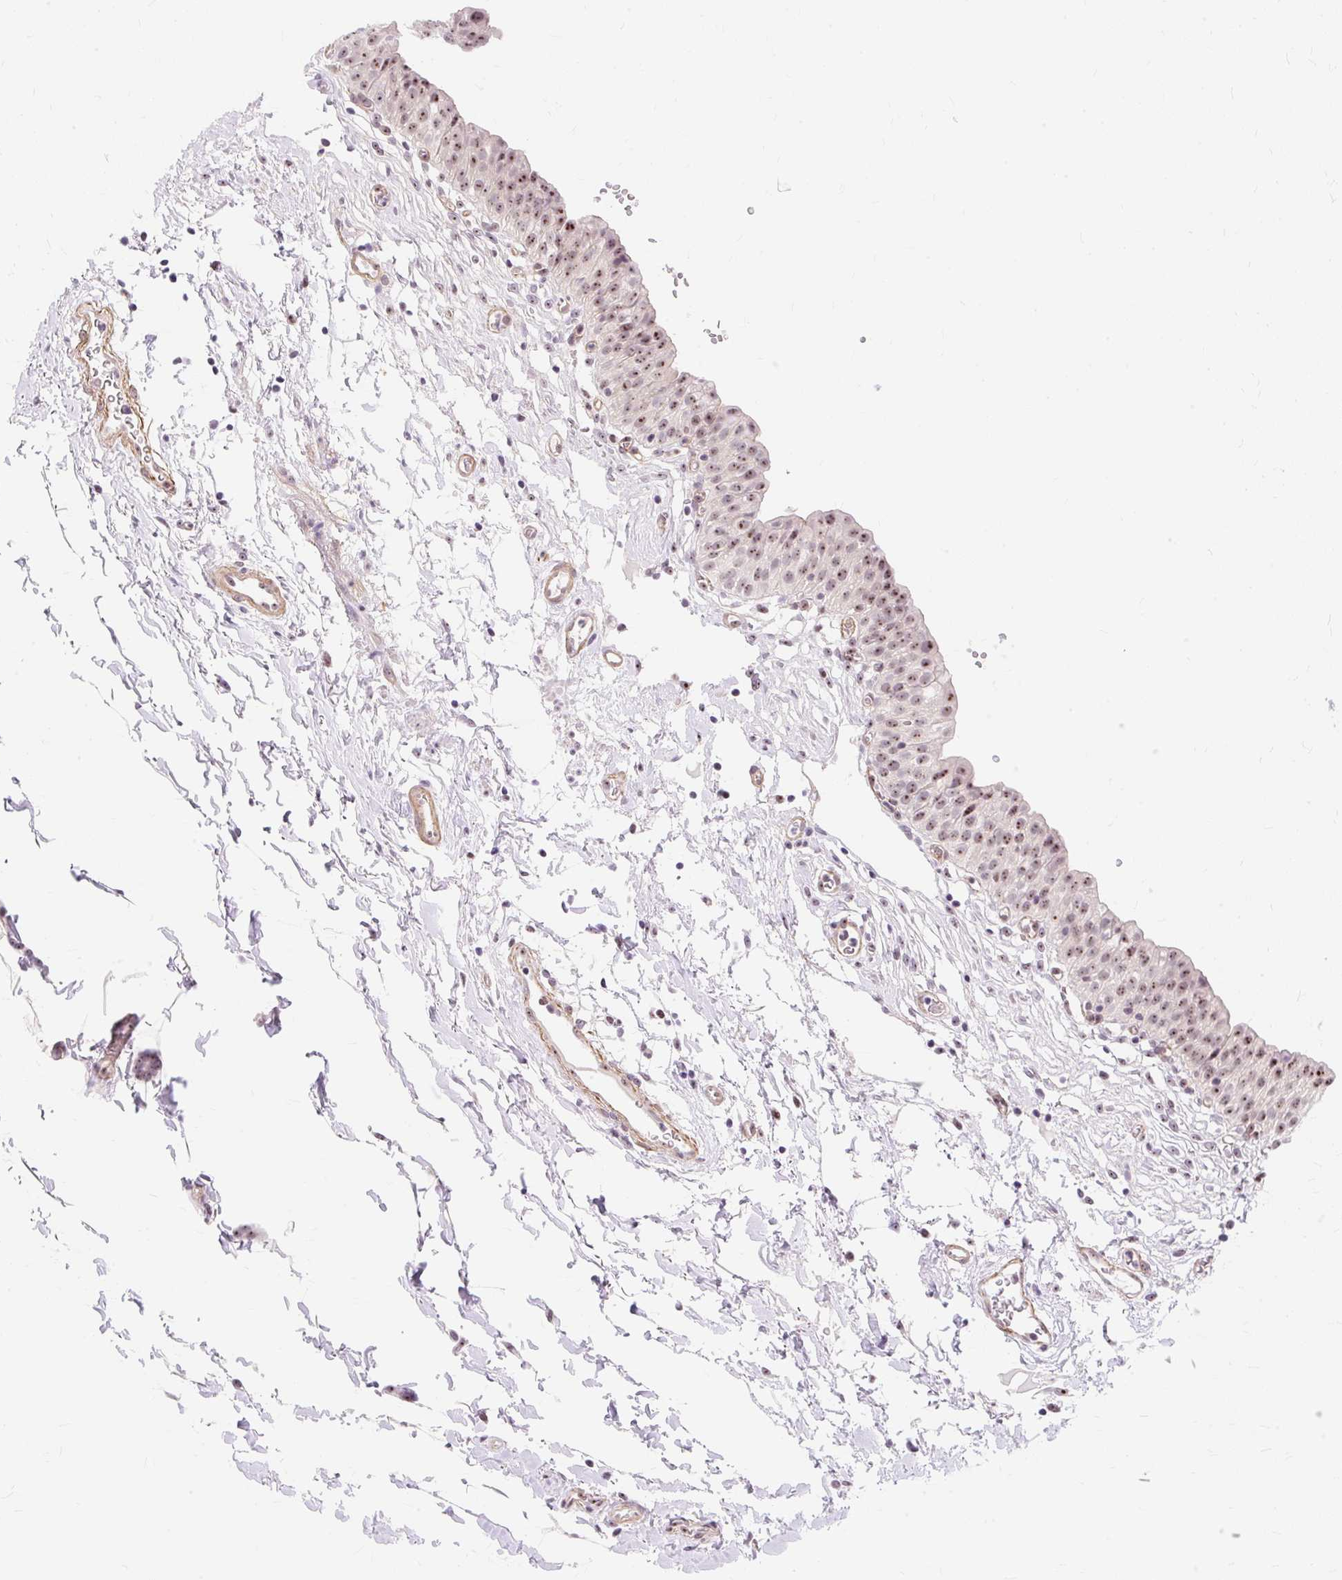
{"staining": {"intensity": "moderate", "quantity": ">75%", "location": "nuclear"}, "tissue": "urinary bladder", "cell_type": "Urothelial cells", "image_type": "normal", "snomed": [{"axis": "morphology", "description": "Normal tissue, NOS"}, {"axis": "topography", "description": "Urinary bladder"}, {"axis": "topography", "description": "Peripheral nerve tissue"}], "caption": "Brown immunohistochemical staining in unremarkable human urinary bladder reveals moderate nuclear expression in approximately >75% of urothelial cells.", "gene": "OBP2A", "patient": {"sex": "male", "age": 55}}